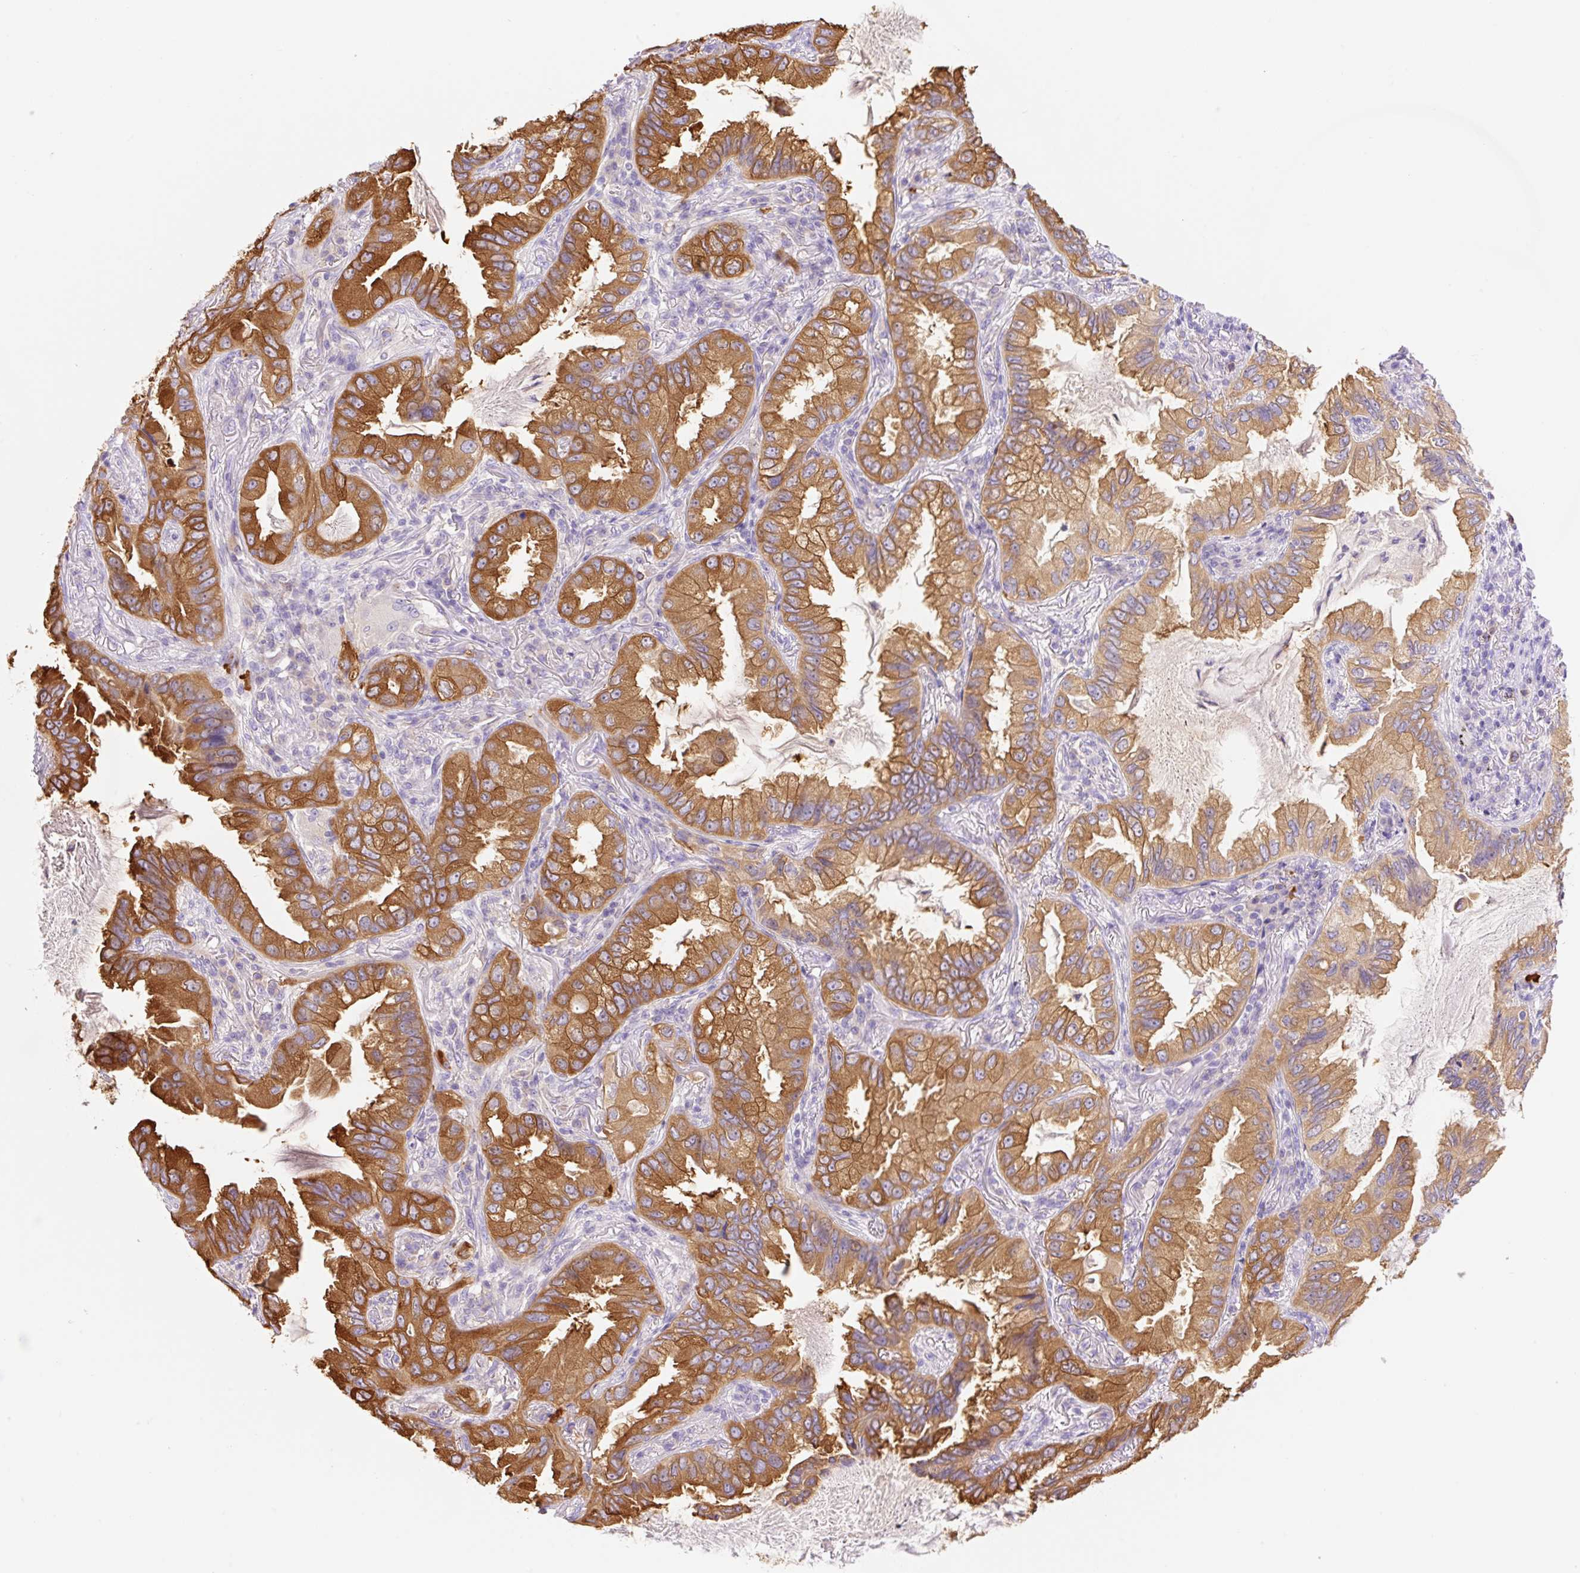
{"staining": {"intensity": "strong", "quantity": ">75%", "location": "cytoplasmic/membranous"}, "tissue": "lung cancer", "cell_type": "Tumor cells", "image_type": "cancer", "snomed": [{"axis": "morphology", "description": "Adenocarcinoma, NOS"}, {"axis": "topography", "description": "Lung"}], "caption": "Lung cancer (adenocarcinoma) stained for a protein (brown) displays strong cytoplasmic/membranous positive expression in about >75% of tumor cells.", "gene": "DENND5A", "patient": {"sex": "female", "age": 69}}